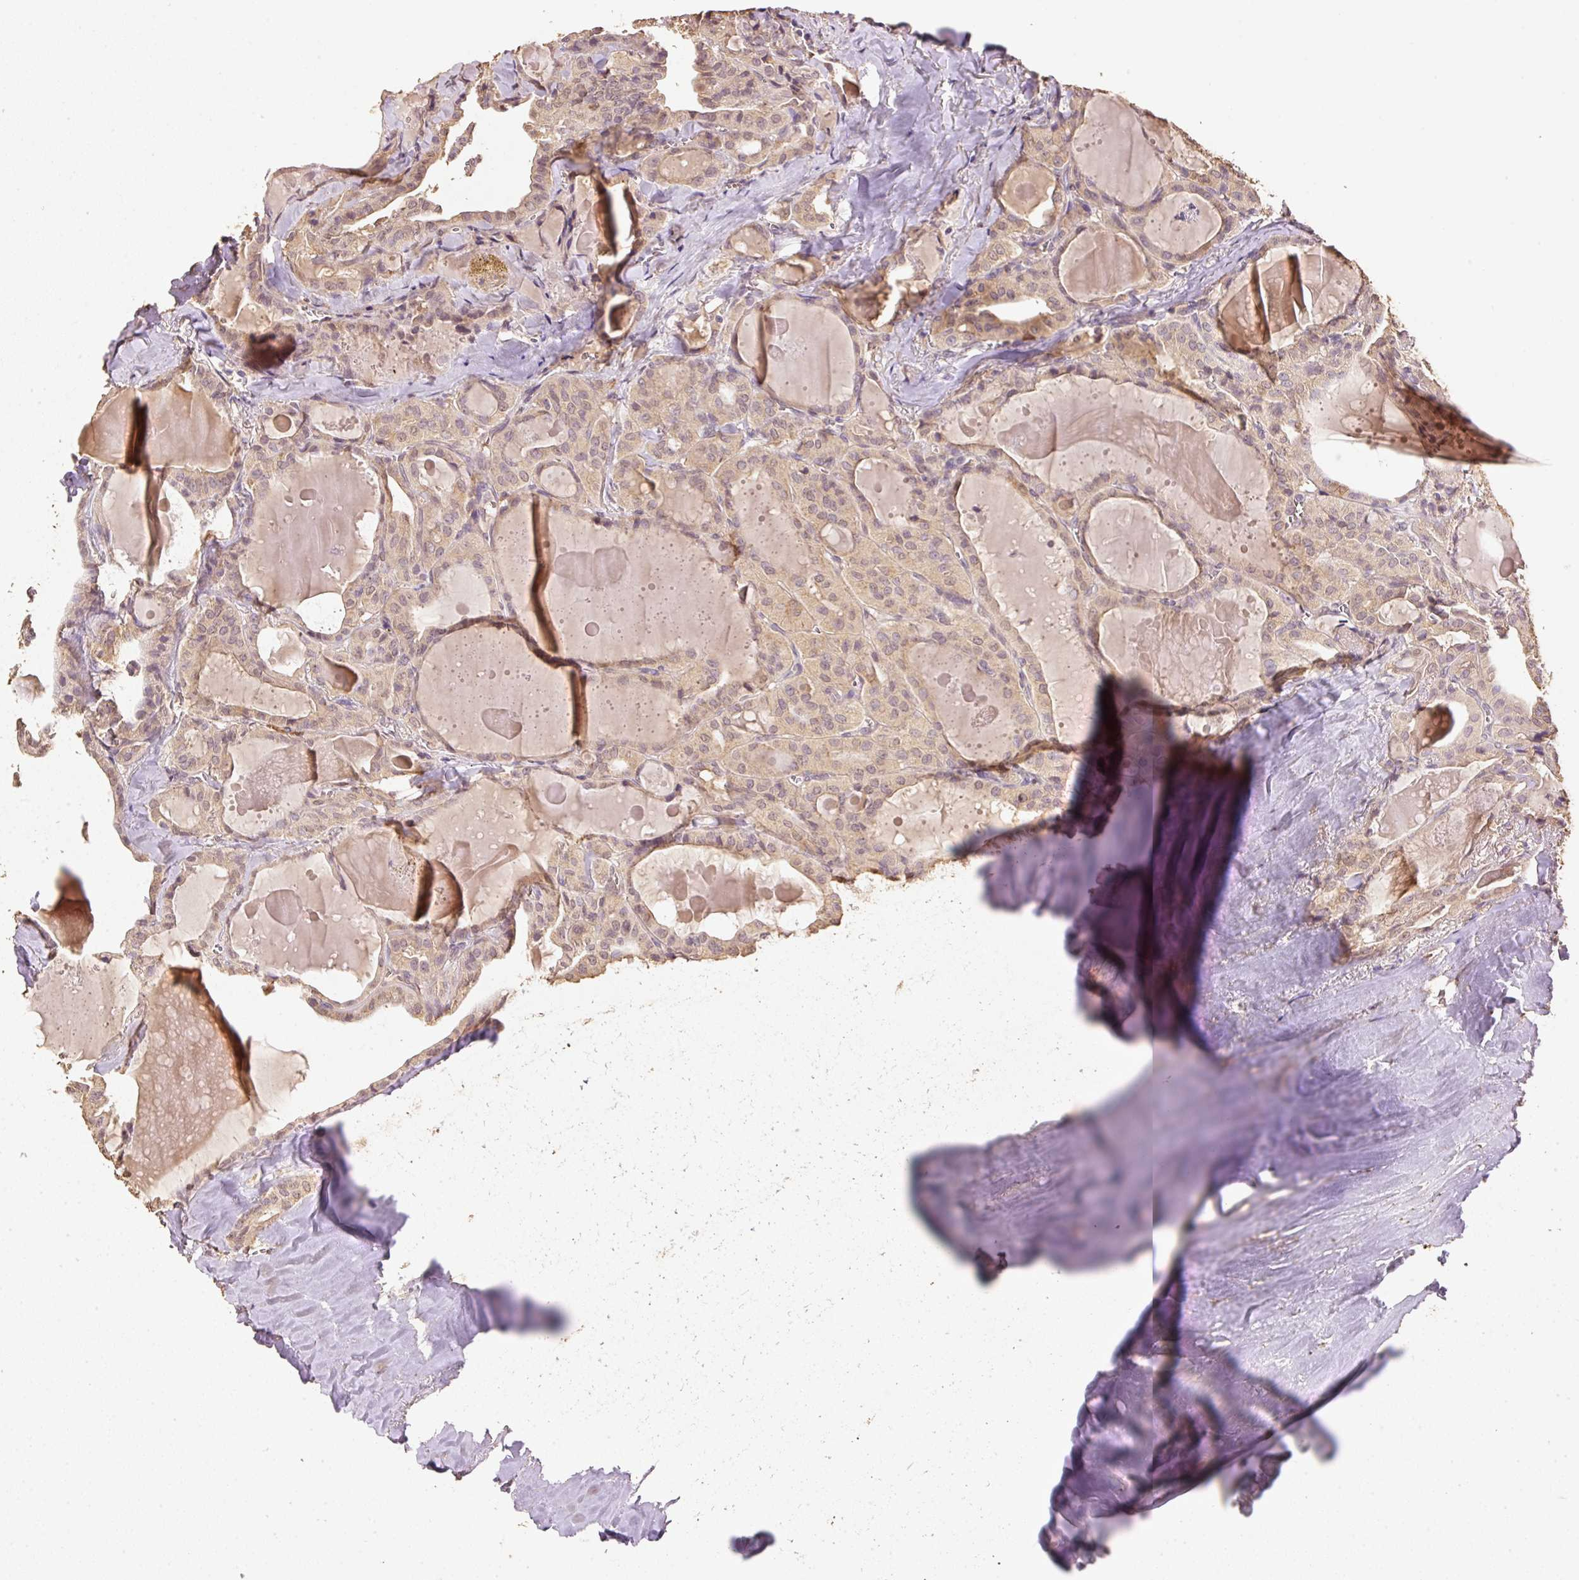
{"staining": {"intensity": "weak", "quantity": ">75%", "location": "cytoplasmic/membranous,nuclear"}, "tissue": "thyroid cancer", "cell_type": "Tumor cells", "image_type": "cancer", "snomed": [{"axis": "morphology", "description": "Papillary adenocarcinoma, NOS"}, {"axis": "topography", "description": "Thyroid gland"}], "caption": "Weak cytoplasmic/membranous and nuclear positivity for a protein is identified in about >75% of tumor cells of thyroid papillary adenocarcinoma using immunohistochemistry.", "gene": "HERC2", "patient": {"sex": "male", "age": 52}}